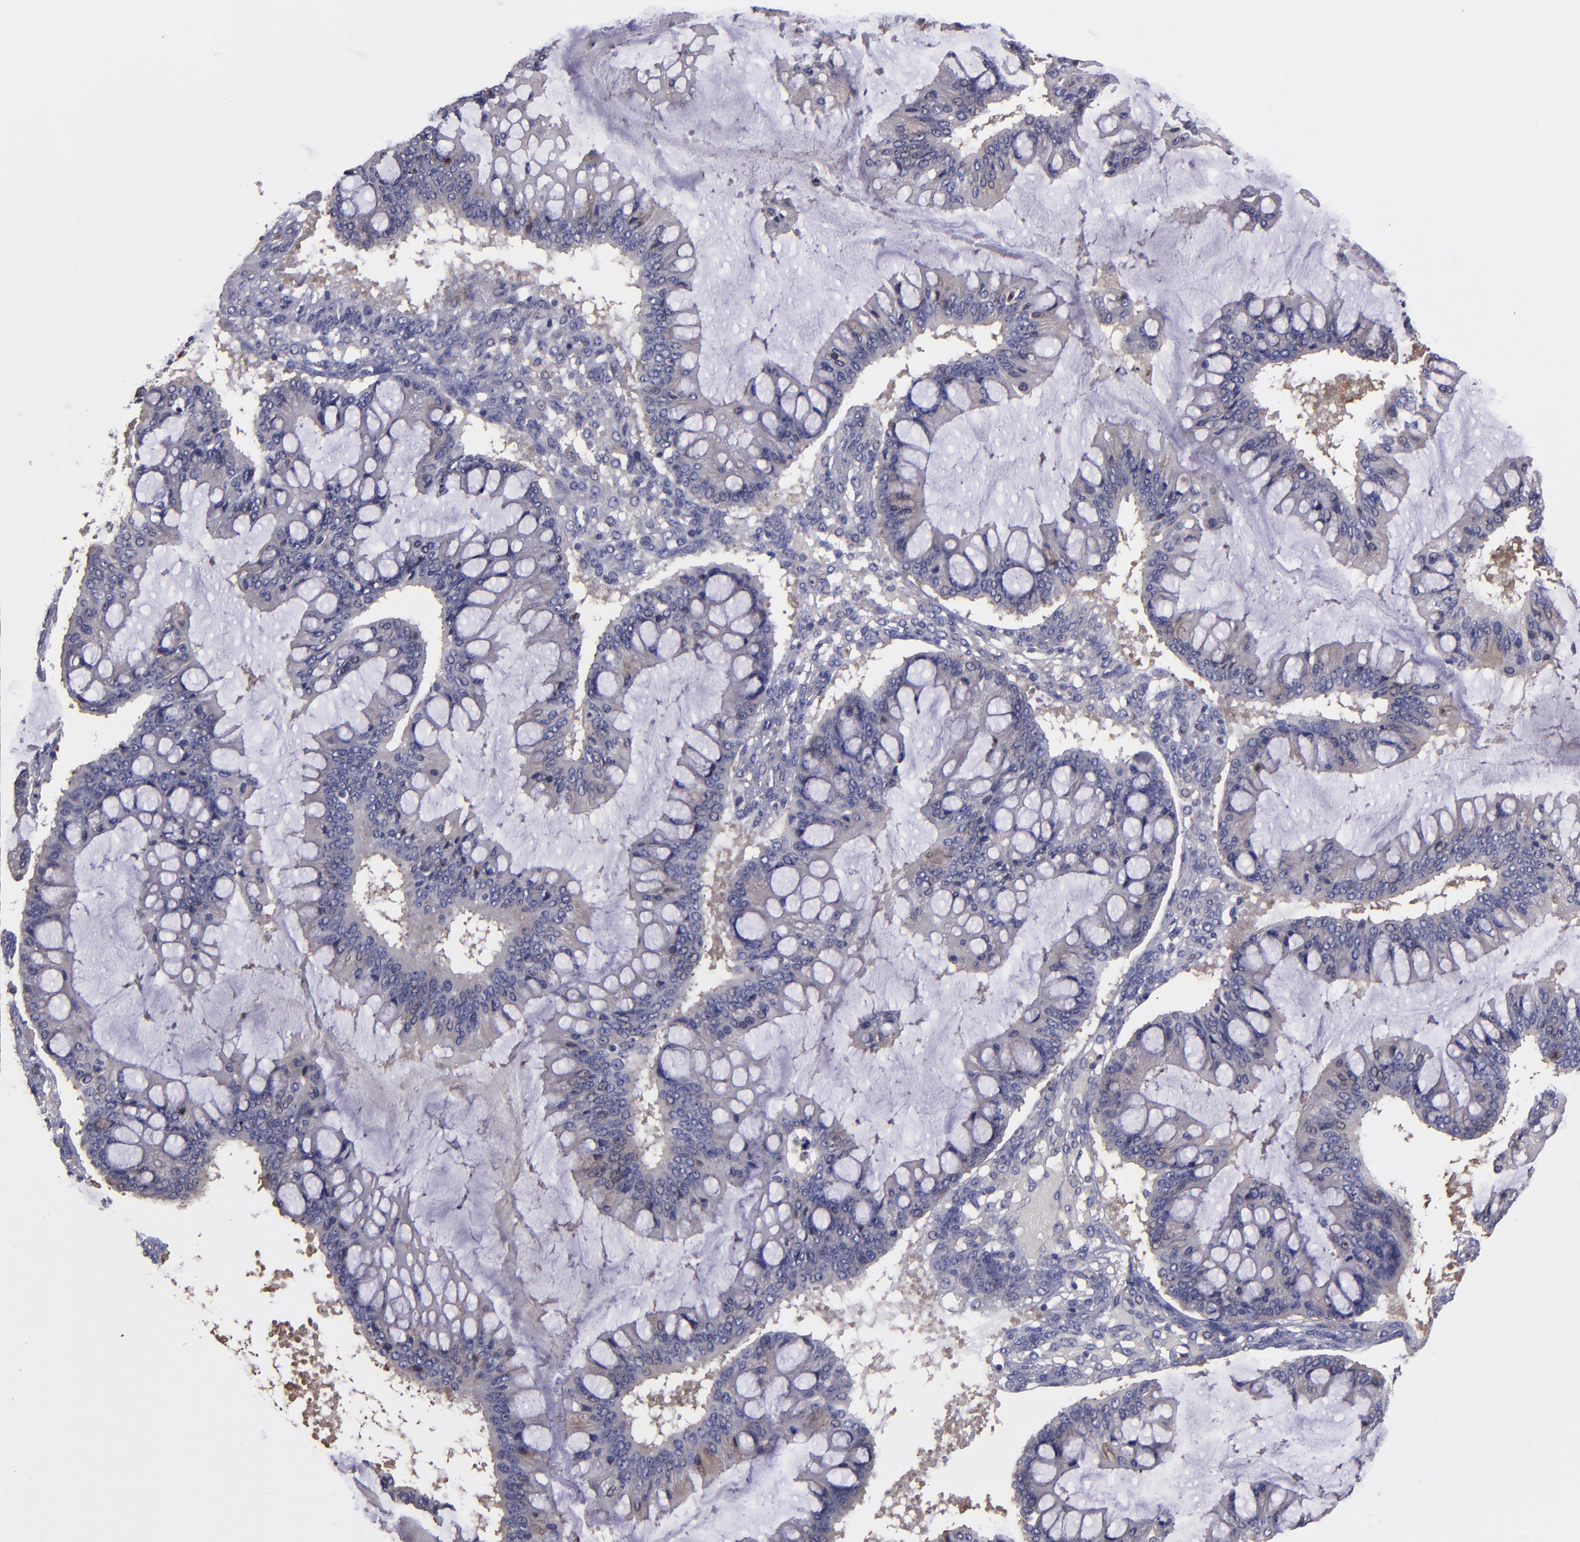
{"staining": {"intensity": "weak", "quantity": "<25%", "location": "cytoplasmic/membranous"}, "tissue": "ovarian cancer", "cell_type": "Tumor cells", "image_type": "cancer", "snomed": [{"axis": "morphology", "description": "Cystadenocarcinoma, mucinous, NOS"}, {"axis": "topography", "description": "Ovary"}], "caption": "There is no significant positivity in tumor cells of ovarian mucinous cystadenocarcinoma.", "gene": "CARS1", "patient": {"sex": "female", "age": 73}}